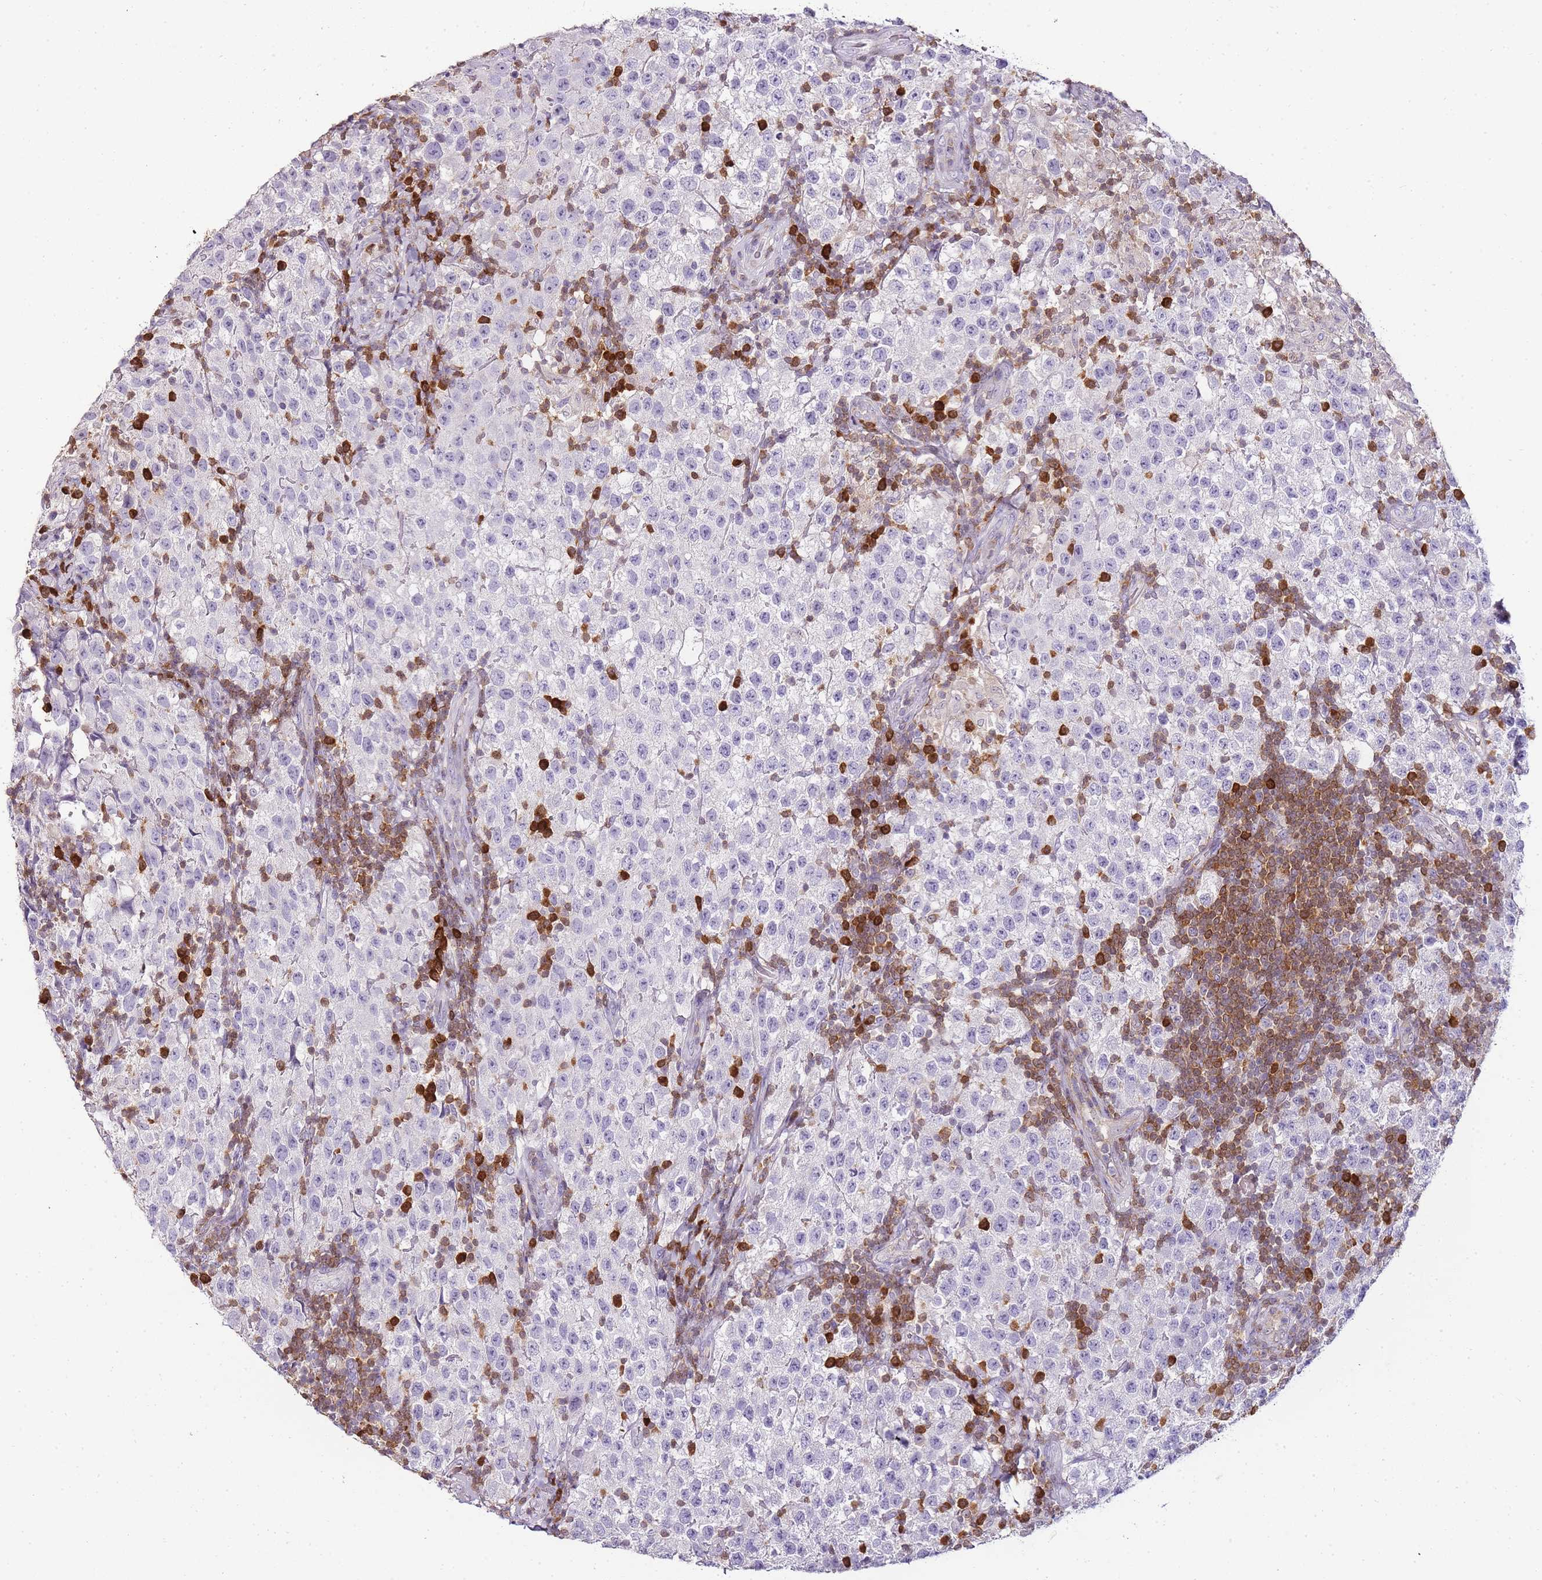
{"staining": {"intensity": "negative", "quantity": "none", "location": "none"}, "tissue": "testis cancer", "cell_type": "Tumor cells", "image_type": "cancer", "snomed": [{"axis": "morphology", "description": "Seminoma, NOS"}, {"axis": "morphology", "description": "Carcinoma, Embryonal, NOS"}, {"axis": "topography", "description": "Testis"}], "caption": "Micrograph shows no protein staining in tumor cells of seminoma (testis) tissue.", "gene": "ZBP1", "patient": {"sex": "male", "age": 41}}